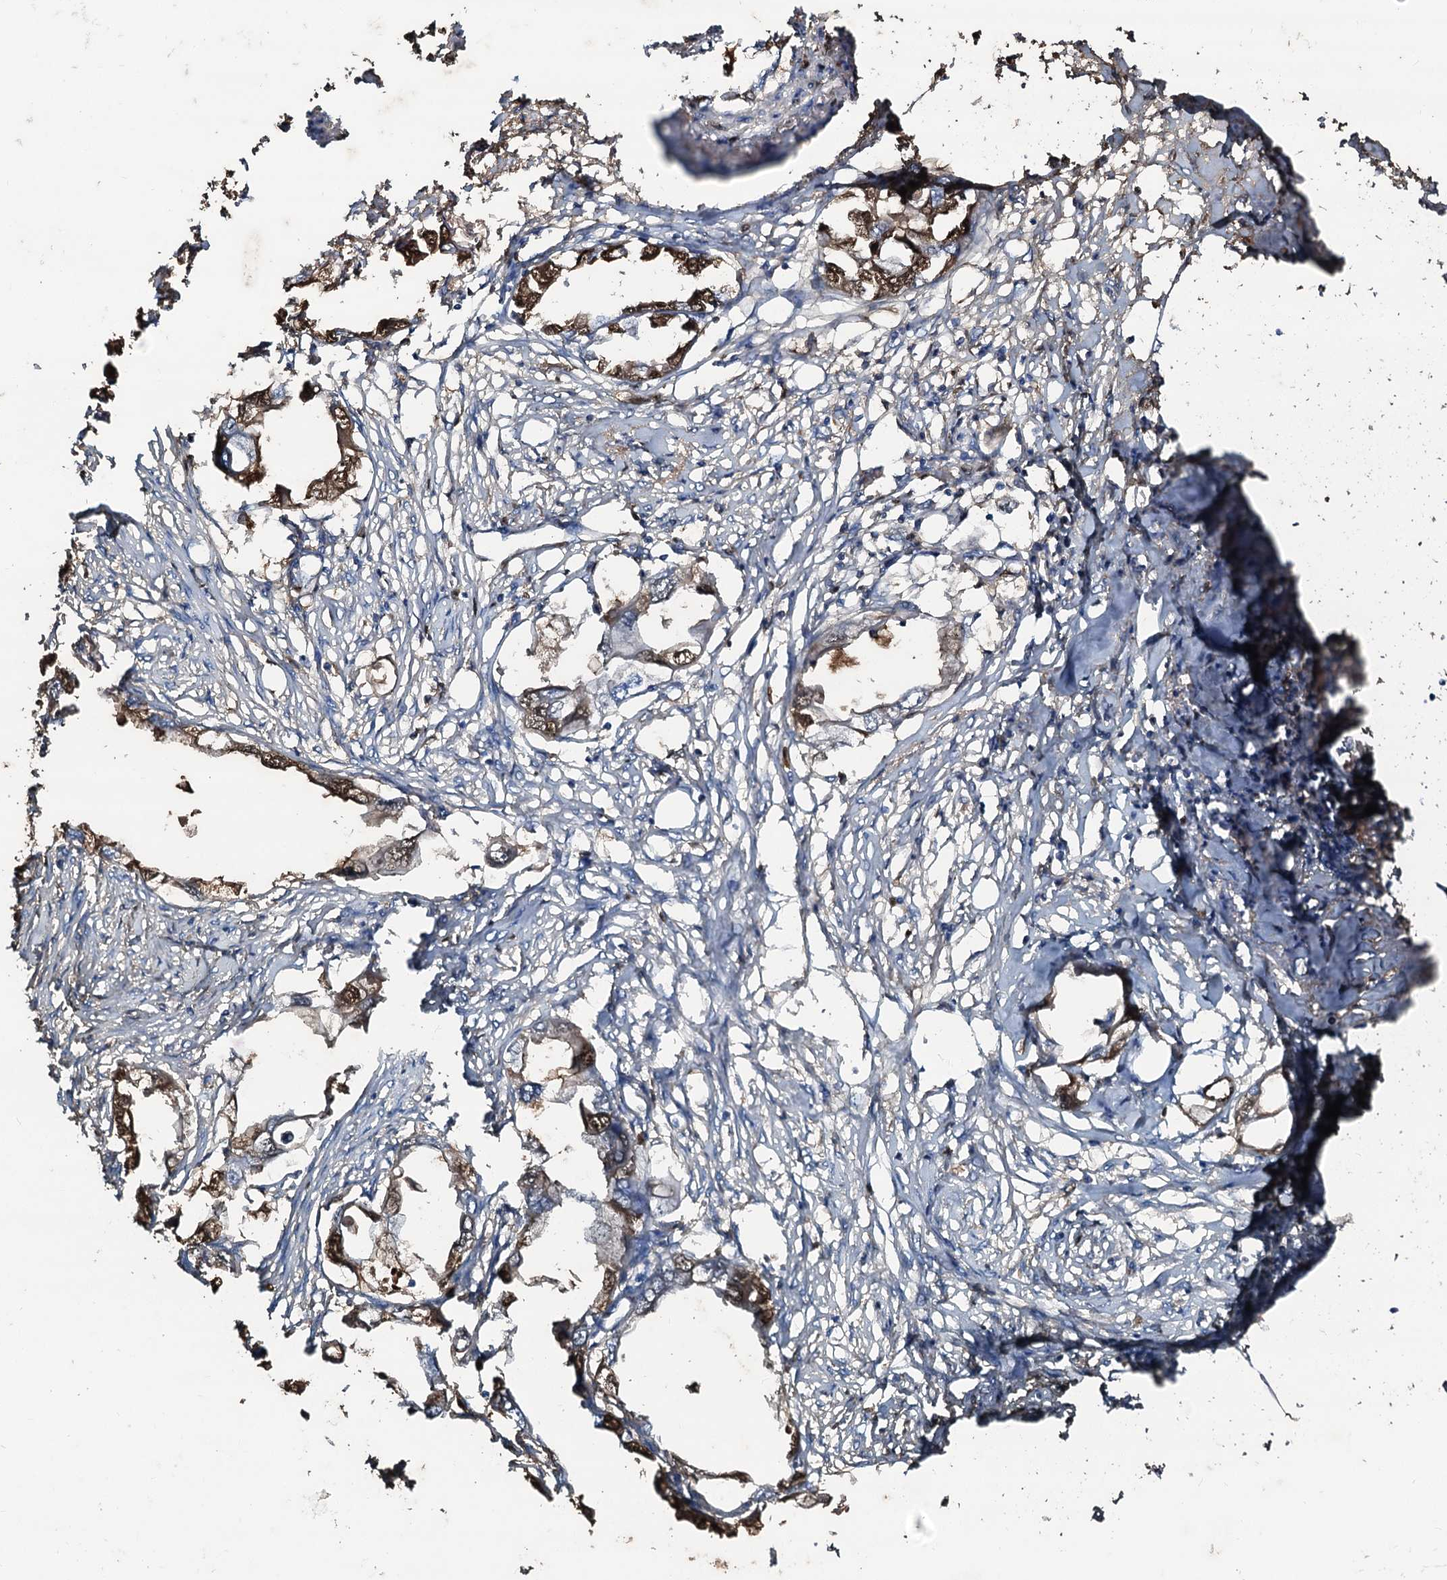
{"staining": {"intensity": "moderate", "quantity": ">75%", "location": "cytoplasmic/membranous,nuclear"}, "tissue": "endometrial cancer", "cell_type": "Tumor cells", "image_type": "cancer", "snomed": [{"axis": "morphology", "description": "Adenocarcinoma, NOS"}, {"axis": "morphology", "description": "Adenocarcinoma, metastatic, NOS"}, {"axis": "topography", "description": "Adipose tissue"}, {"axis": "topography", "description": "Endometrium"}], "caption": "Immunohistochemistry (IHC) (DAB) staining of endometrial cancer demonstrates moderate cytoplasmic/membranous and nuclear protein staining in about >75% of tumor cells.", "gene": "EDN1", "patient": {"sex": "female", "age": 67}}